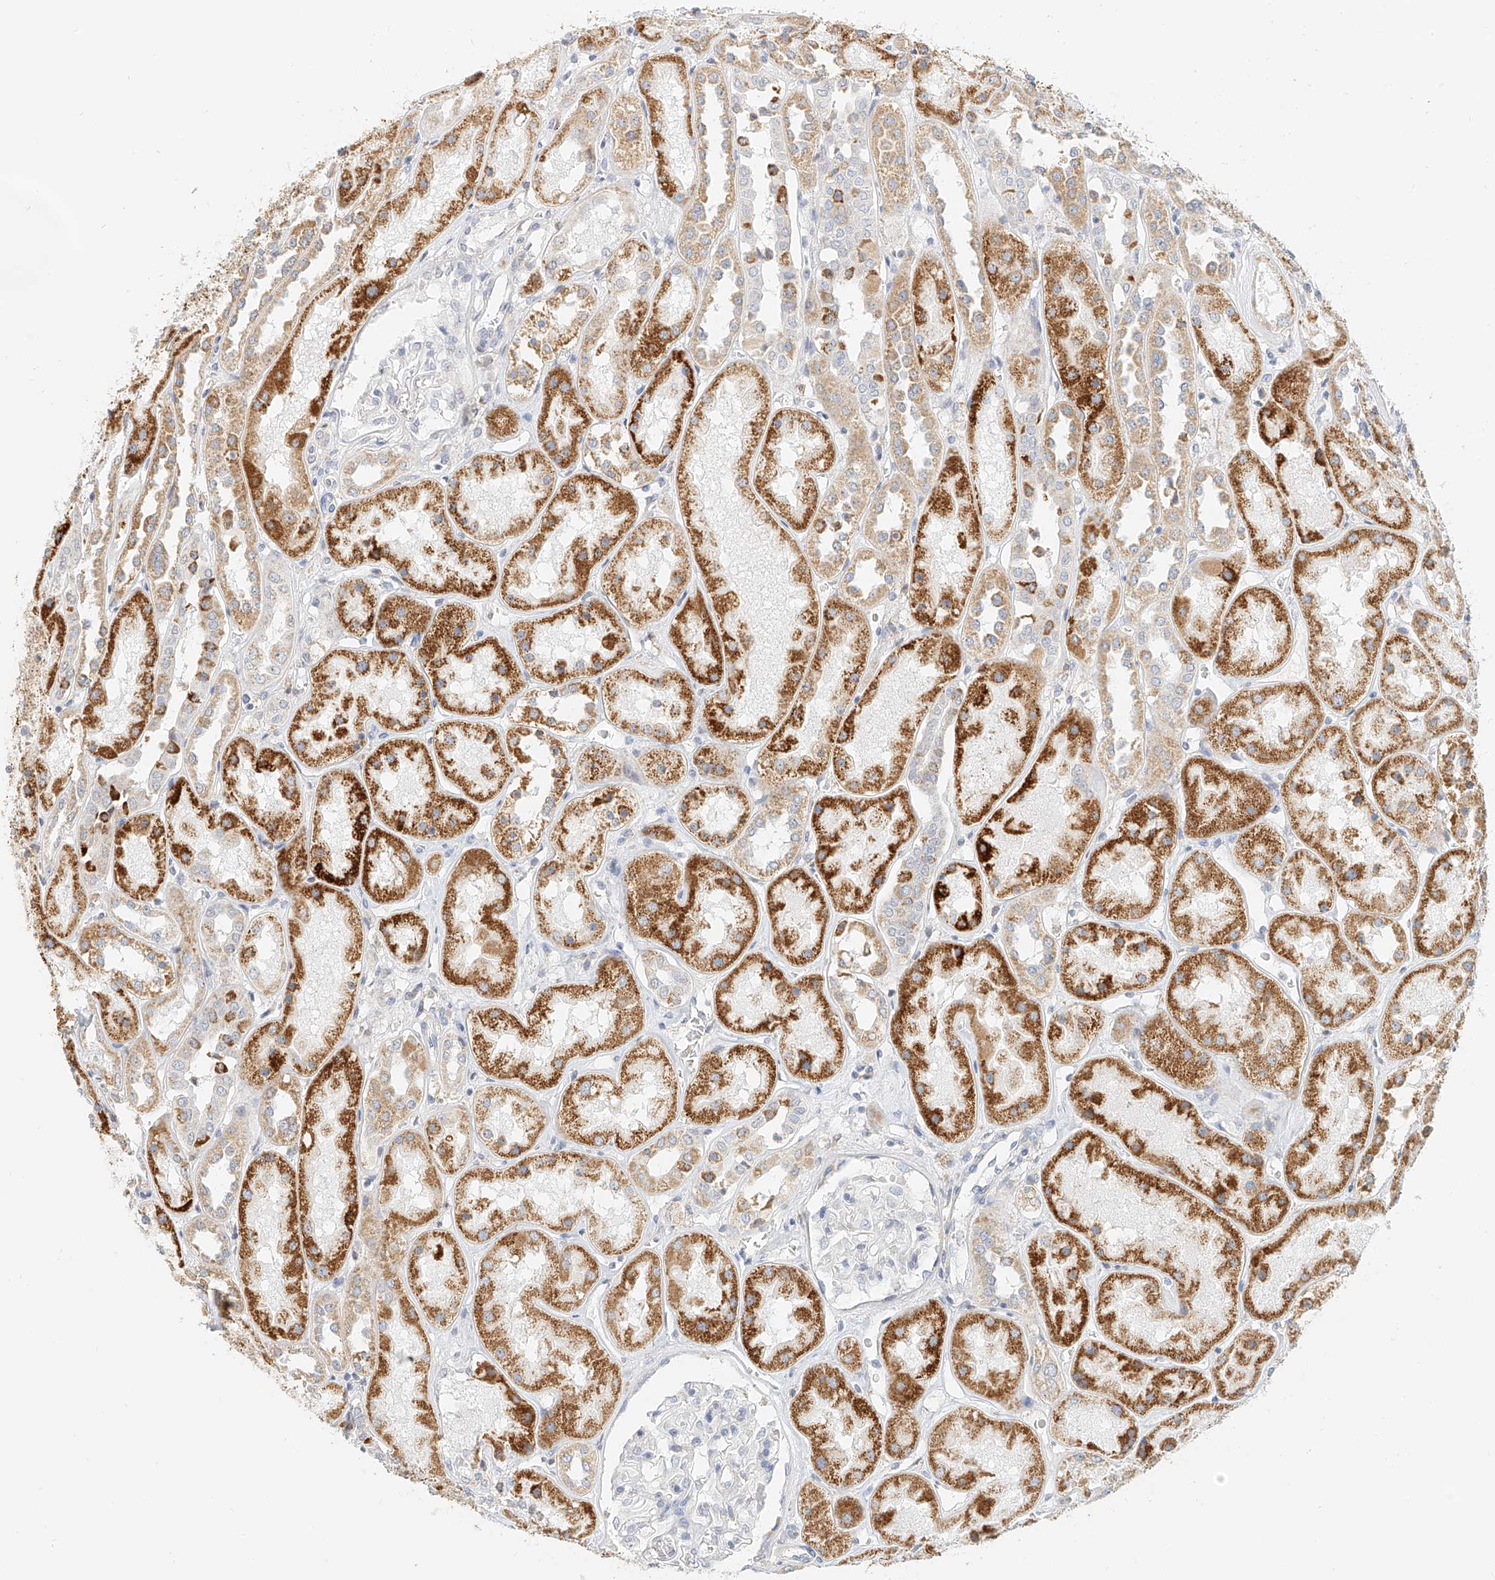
{"staining": {"intensity": "negative", "quantity": "none", "location": "none"}, "tissue": "kidney", "cell_type": "Cells in glomeruli", "image_type": "normal", "snomed": [{"axis": "morphology", "description": "Normal tissue, NOS"}, {"axis": "topography", "description": "Kidney"}], "caption": "Cells in glomeruli show no significant protein positivity in normal kidney. (DAB (3,3'-diaminobenzidine) immunohistochemistry (IHC), high magnification).", "gene": "CXorf58", "patient": {"sex": "male", "age": 70}}